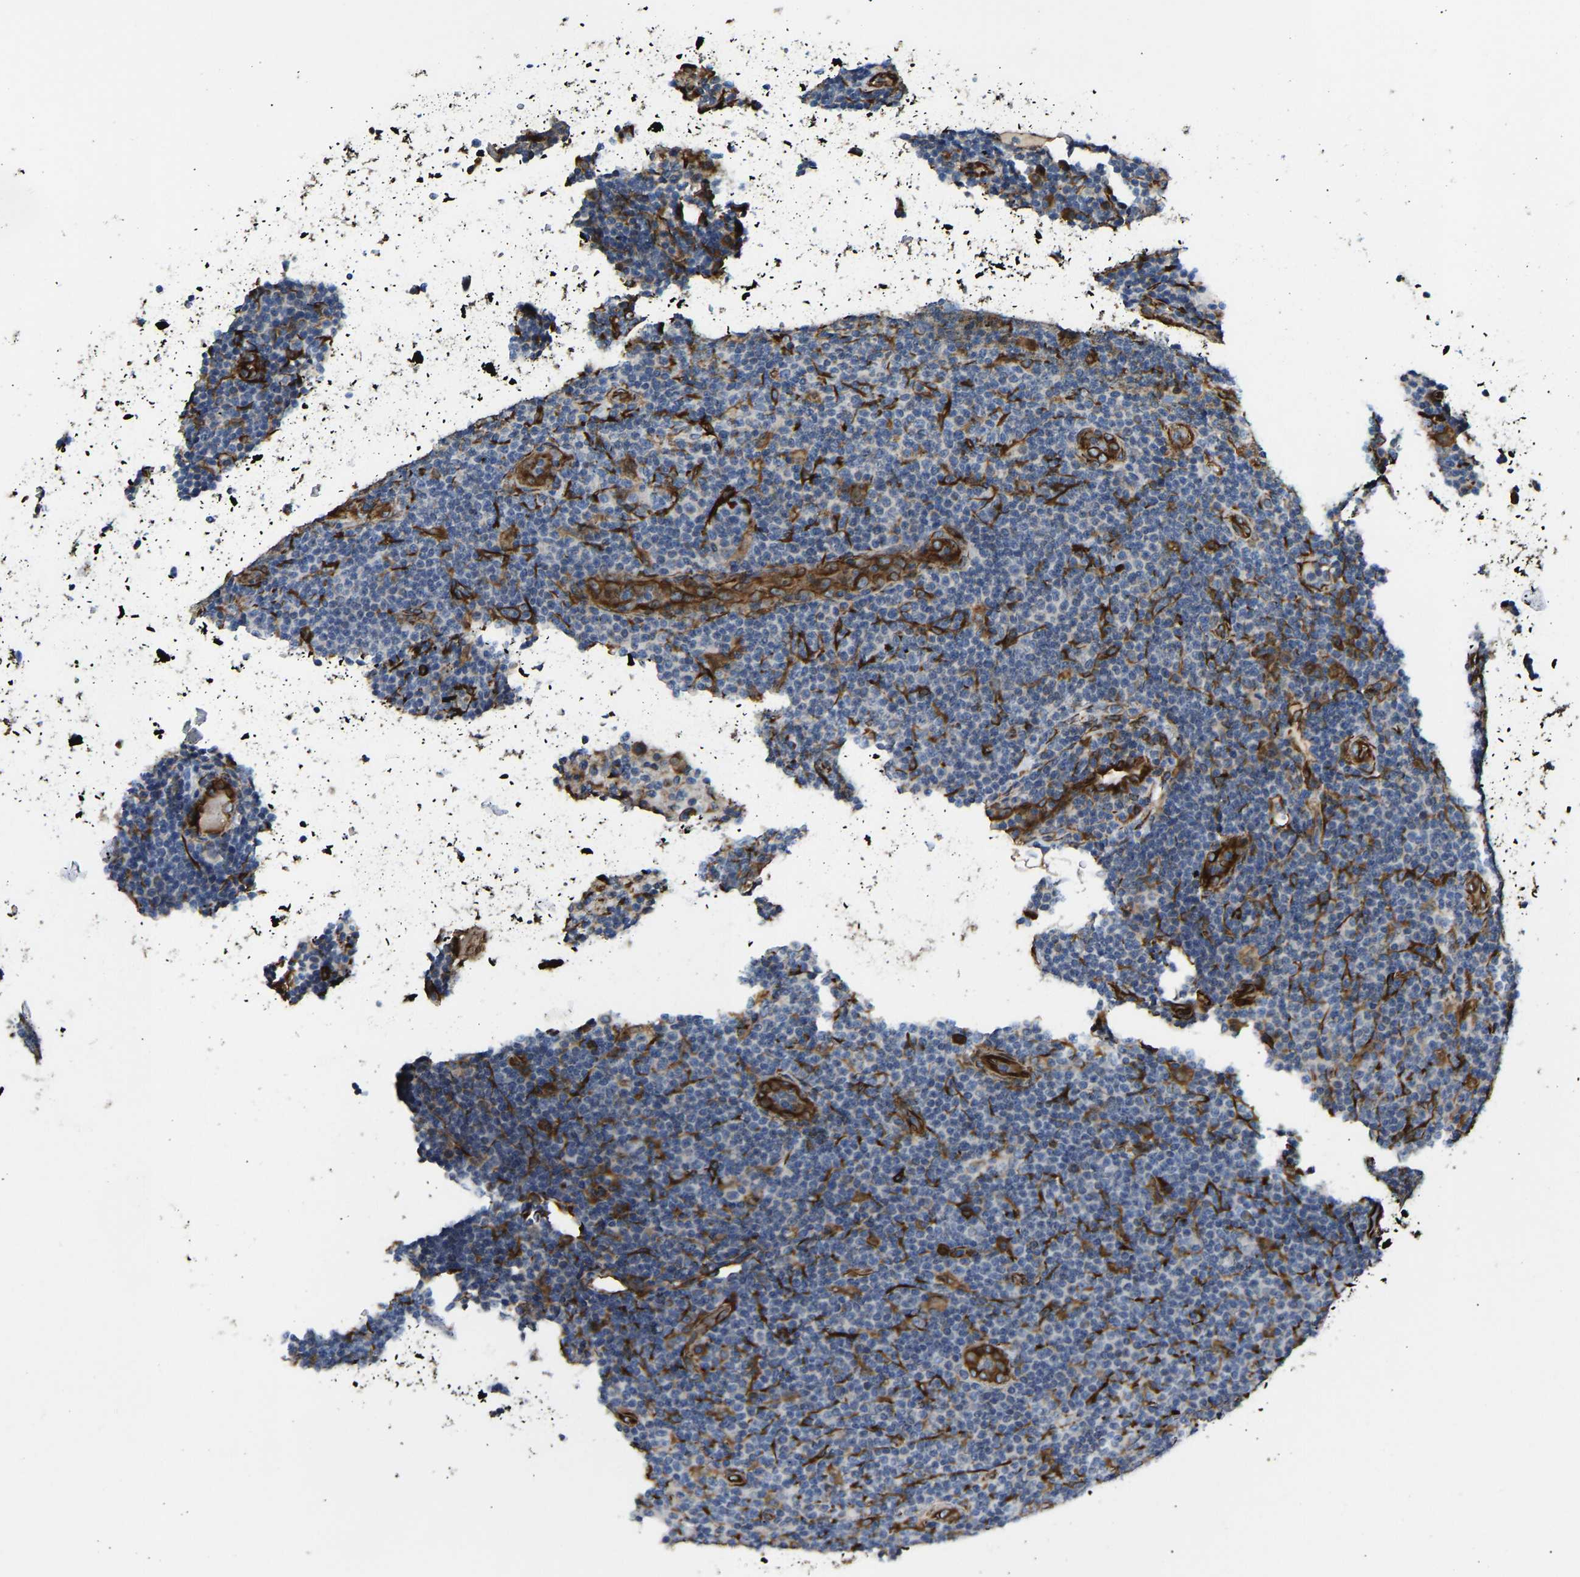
{"staining": {"intensity": "negative", "quantity": "none", "location": "none"}, "tissue": "lymphoma", "cell_type": "Tumor cells", "image_type": "cancer", "snomed": [{"axis": "morphology", "description": "Malignant lymphoma, non-Hodgkin's type, Low grade"}, {"axis": "topography", "description": "Lymph node"}], "caption": "High power microscopy micrograph of an immunohistochemistry (IHC) photomicrograph of lymphoma, revealing no significant expression in tumor cells.", "gene": "BEX3", "patient": {"sex": "male", "age": 66}}